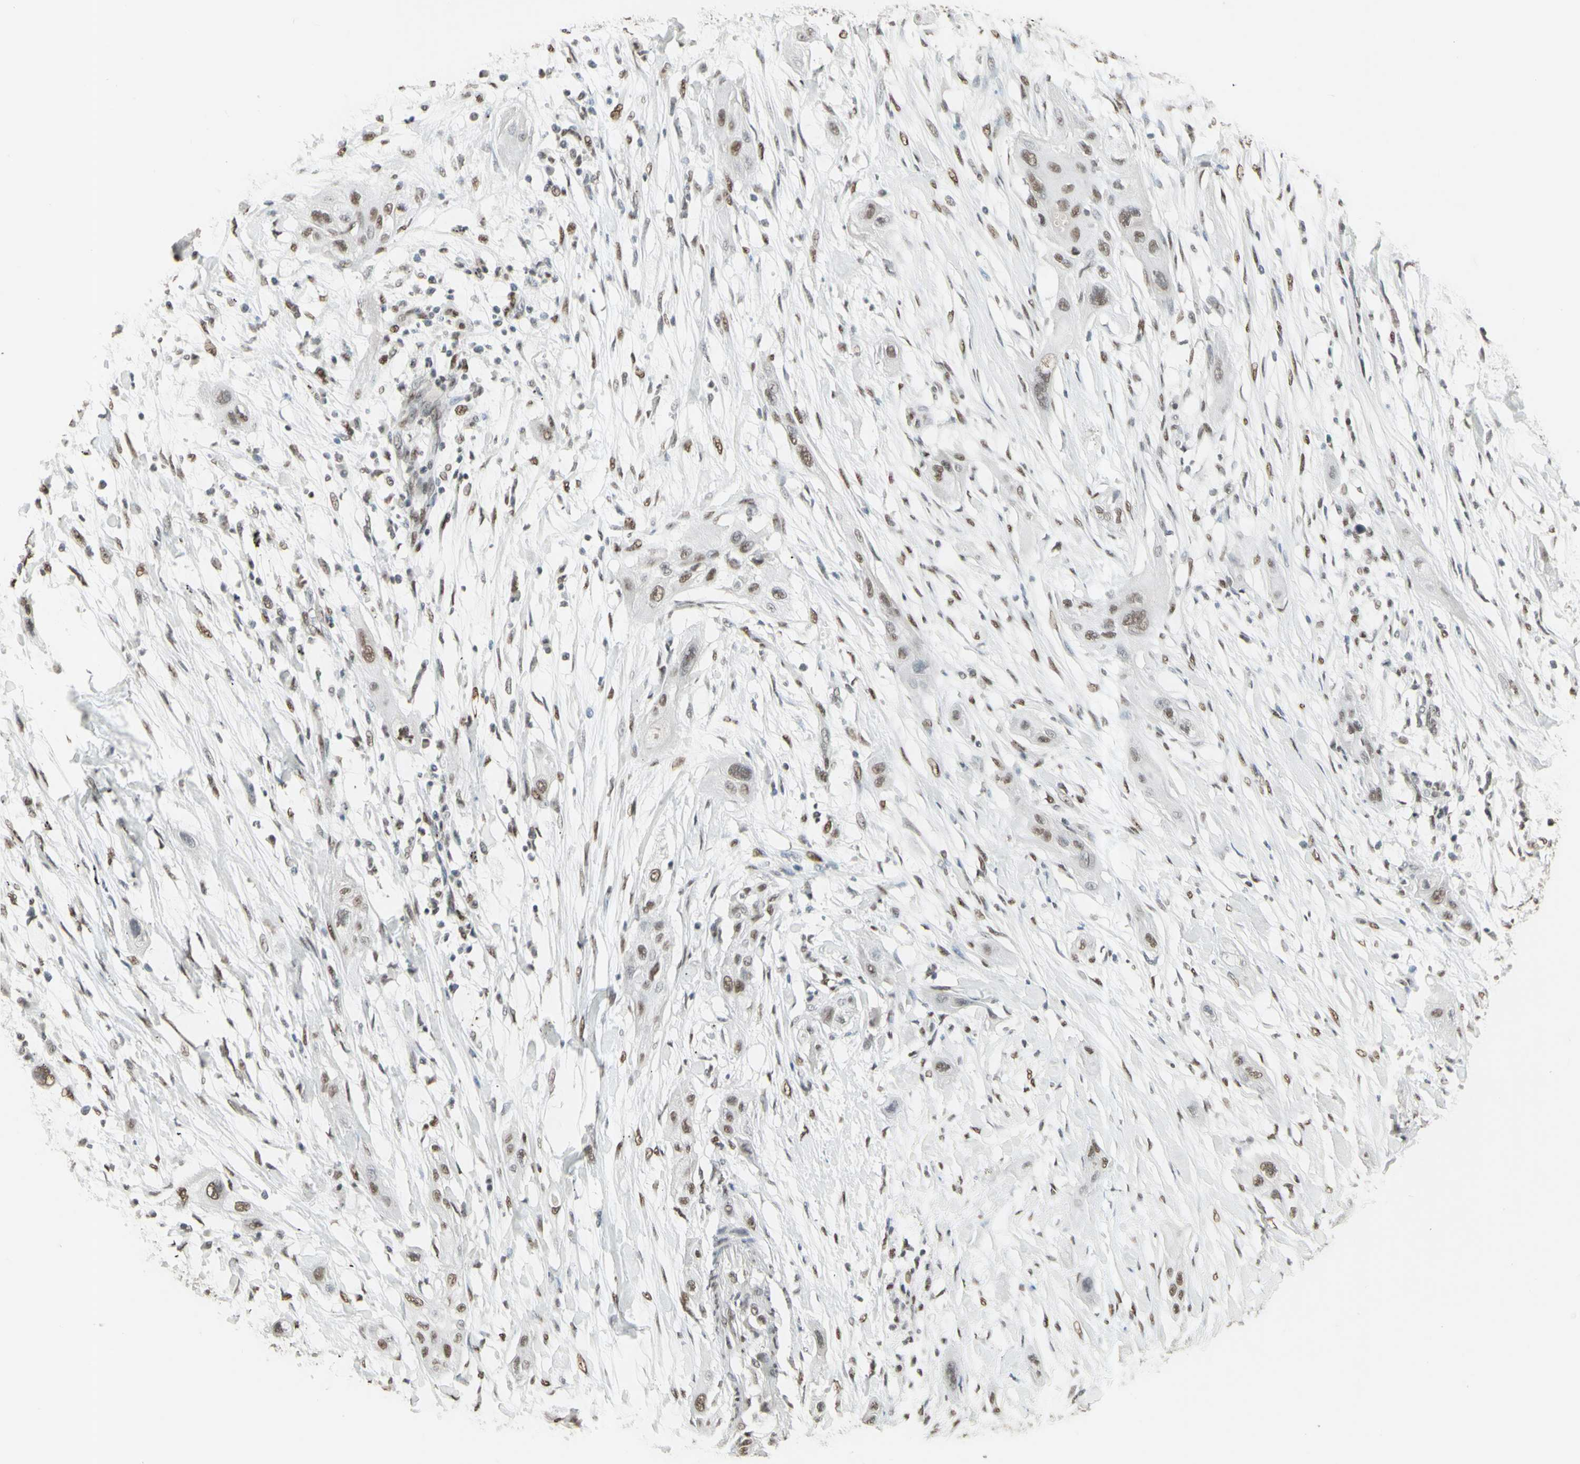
{"staining": {"intensity": "weak", "quantity": ">75%", "location": "nuclear"}, "tissue": "lung cancer", "cell_type": "Tumor cells", "image_type": "cancer", "snomed": [{"axis": "morphology", "description": "Squamous cell carcinoma, NOS"}, {"axis": "topography", "description": "Lung"}], "caption": "Human lung cancer (squamous cell carcinoma) stained with a protein marker exhibits weak staining in tumor cells.", "gene": "TRIM28", "patient": {"sex": "female", "age": 47}}